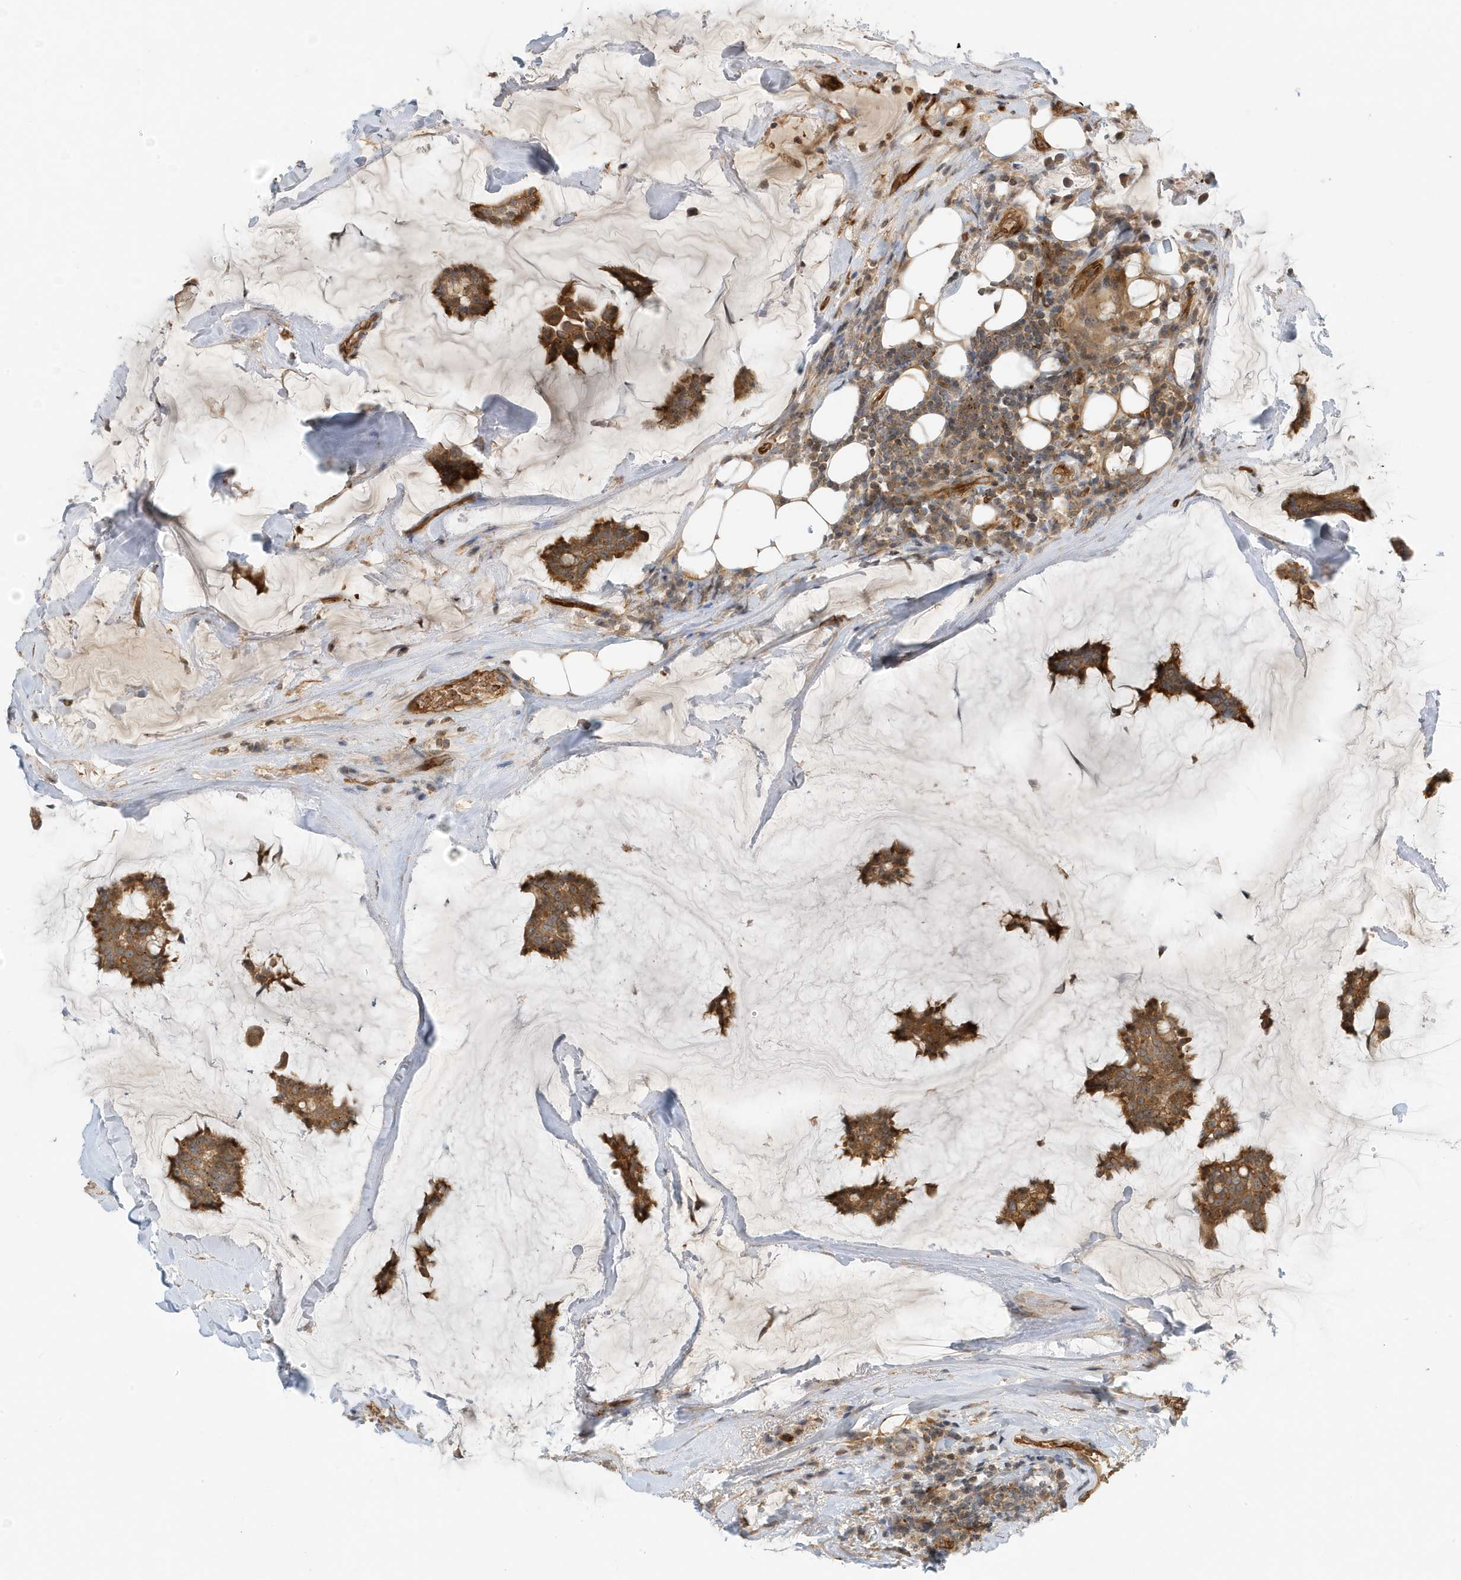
{"staining": {"intensity": "moderate", "quantity": ">75%", "location": "cytoplasmic/membranous"}, "tissue": "breast cancer", "cell_type": "Tumor cells", "image_type": "cancer", "snomed": [{"axis": "morphology", "description": "Duct carcinoma"}, {"axis": "topography", "description": "Breast"}], "caption": "Immunohistochemistry micrograph of breast cancer stained for a protein (brown), which exhibits medium levels of moderate cytoplasmic/membranous positivity in about >75% of tumor cells.", "gene": "FYCO1", "patient": {"sex": "female", "age": 93}}